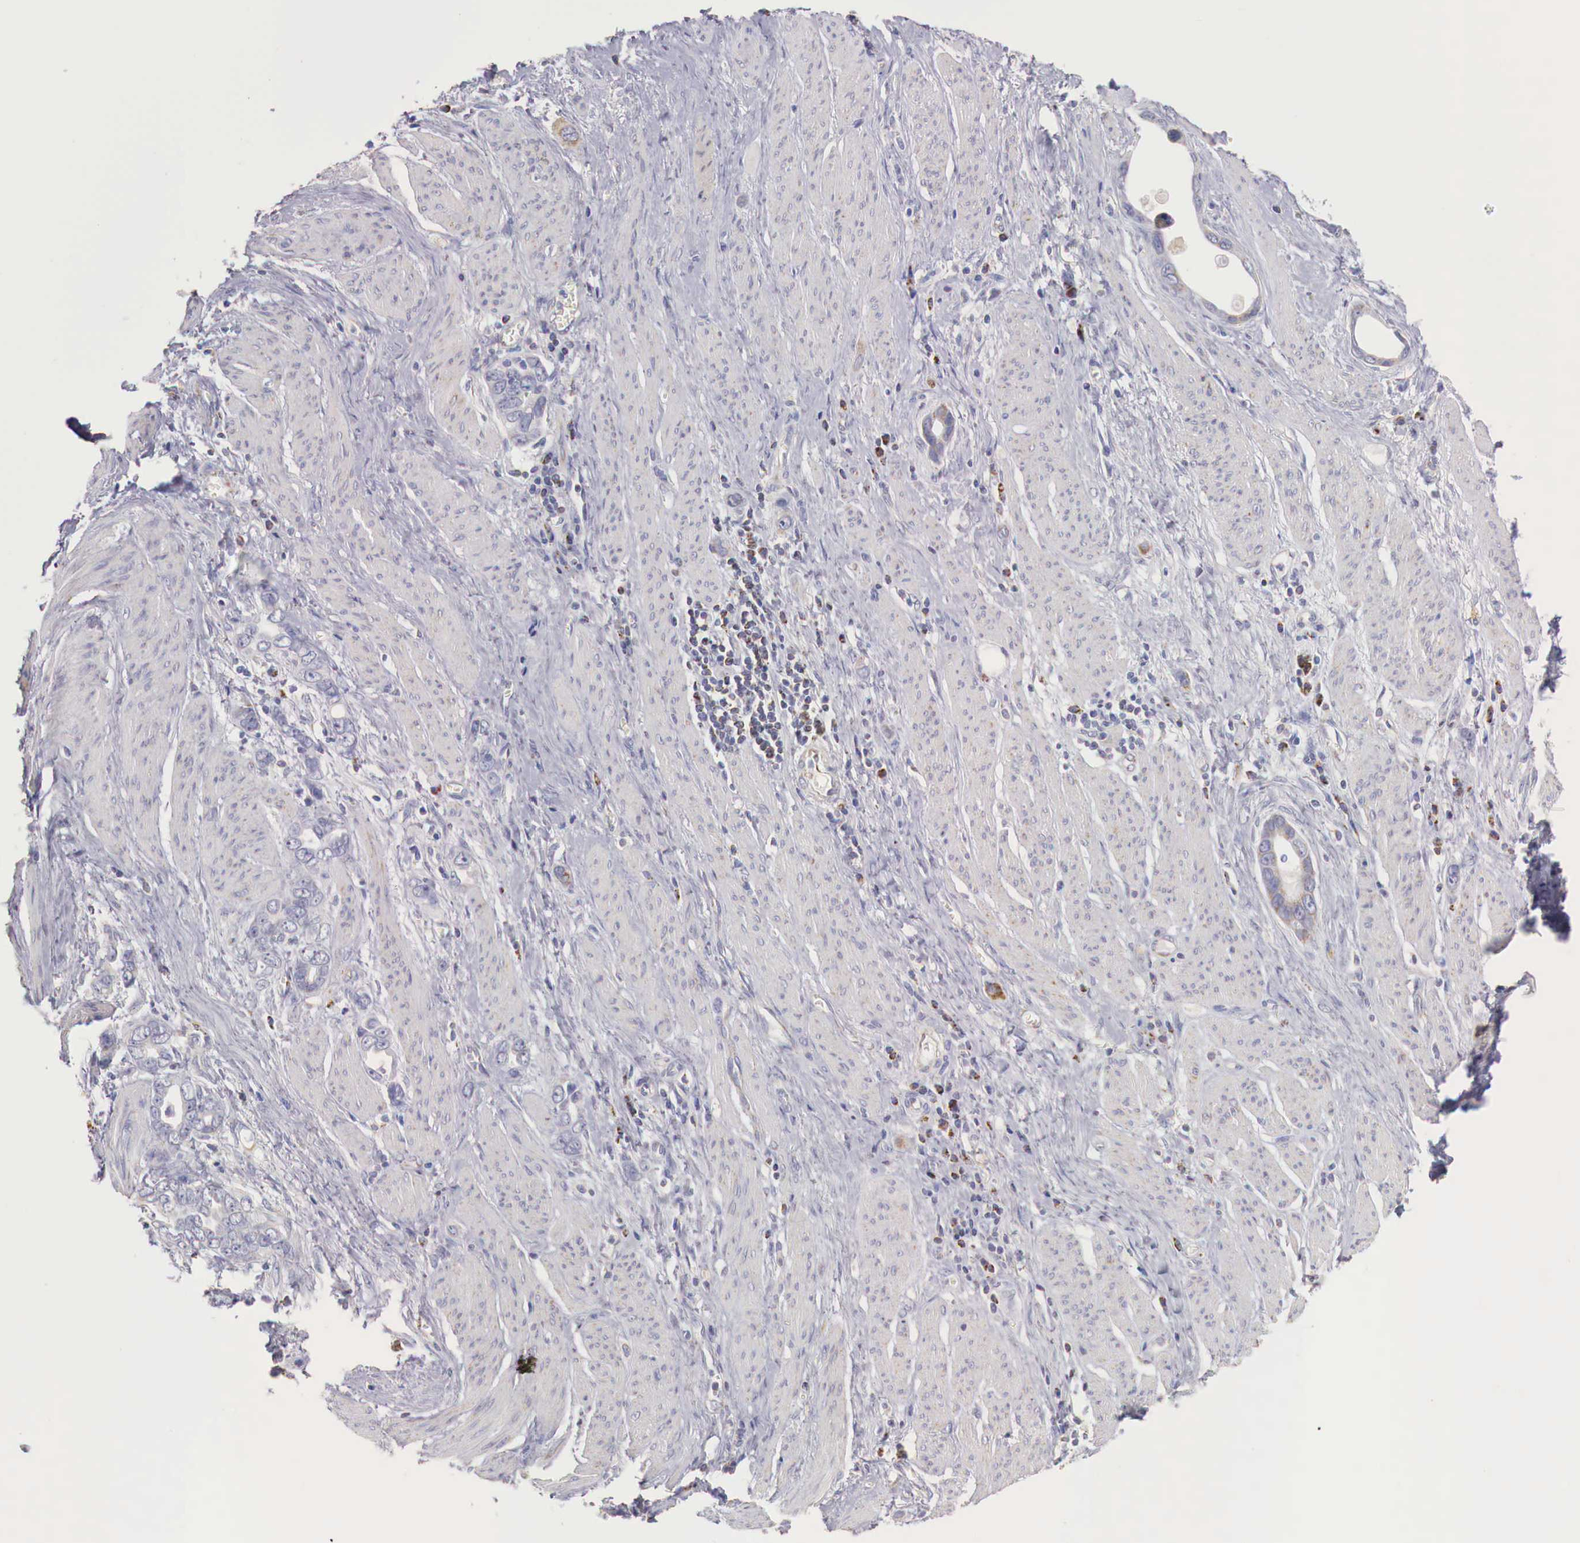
{"staining": {"intensity": "weak", "quantity": "<25%", "location": "cytoplasmic/membranous"}, "tissue": "stomach cancer", "cell_type": "Tumor cells", "image_type": "cancer", "snomed": [{"axis": "morphology", "description": "Adenocarcinoma, NOS"}, {"axis": "topography", "description": "Stomach"}], "caption": "Immunohistochemical staining of human adenocarcinoma (stomach) shows no significant expression in tumor cells.", "gene": "IDH3G", "patient": {"sex": "male", "age": 78}}